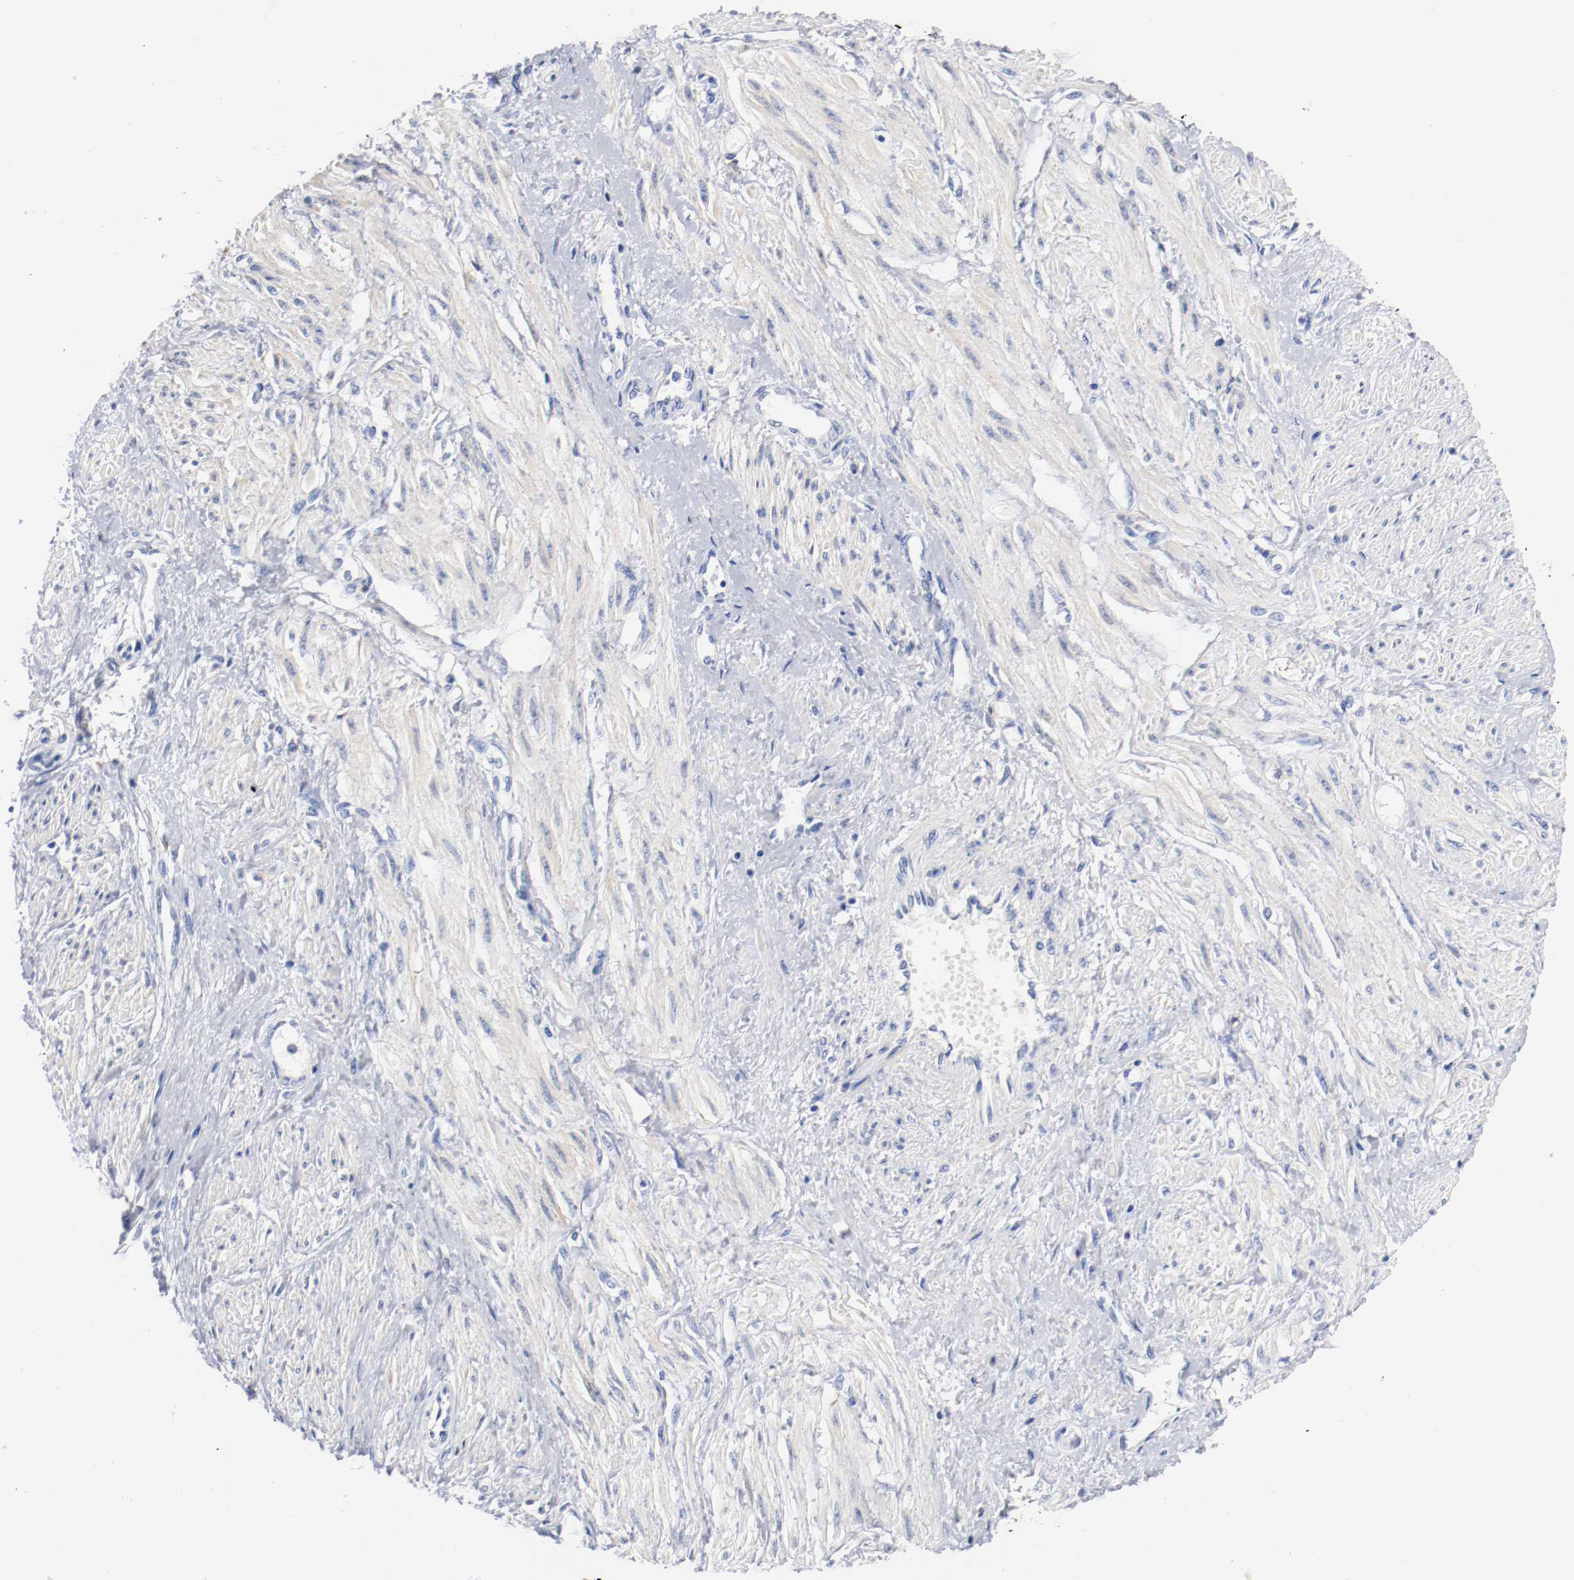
{"staining": {"intensity": "negative", "quantity": "none", "location": "none"}, "tissue": "smooth muscle", "cell_type": "Smooth muscle cells", "image_type": "normal", "snomed": [{"axis": "morphology", "description": "Normal tissue, NOS"}, {"axis": "topography", "description": "Smooth muscle"}, {"axis": "topography", "description": "Uterus"}], "caption": "Immunohistochemical staining of normal human smooth muscle demonstrates no significant staining in smooth muscle cells. The staining was performed using DAB to visualize the protein expression in brown, while the nuclei were stained in blue with hematoxylin (Magnification: 20x).", "gene": "FGFBP1", "patient": {"sex": "female", "age": 39}}